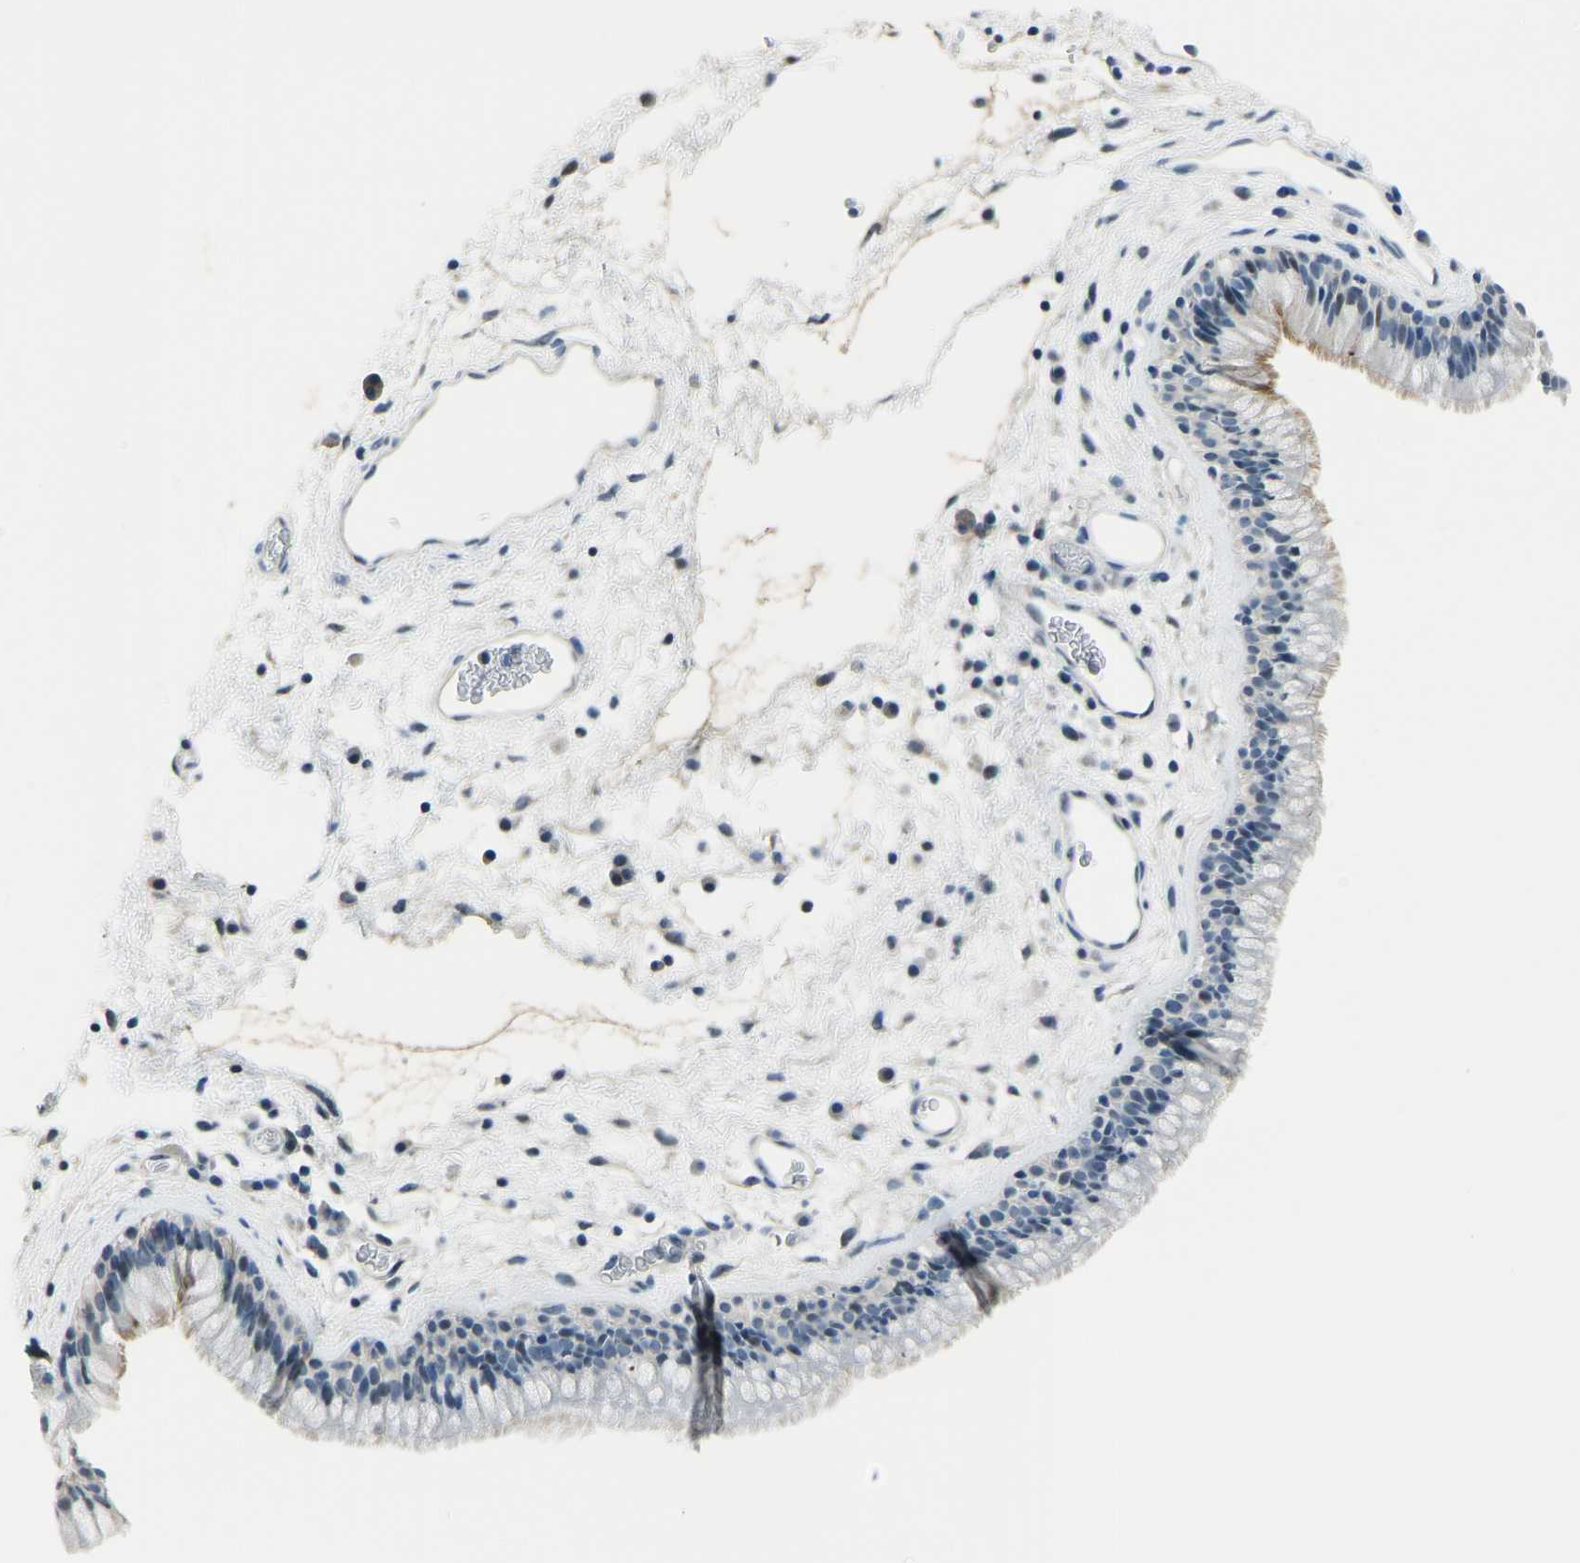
{"staining": {"intensity": "moderate", "quantity": "<25%", "location": "cytoplasmic/membranous"}, "tissue": "nasopharynx", "cell_type": "Respiratory epithelial cells", "image_type": "normal", "snomed": [{"axis": "morphology", "description": "Normal tissue, NOS"}, {"axis": "morphology", "description": "Inflammation, NOS"}, {"axis": "topography", "description": "Nasopharynx"}], "caption": "Protein staining shows moderate cytoplasmic/membranous staining in about <25% of respiratory epithelial cells in unremarkable nasopharynx. (DAB IHC with brightfield microscopy, high magnification).", "gene": "RRP1", "patient": {"sex": "male", "age": 48}}